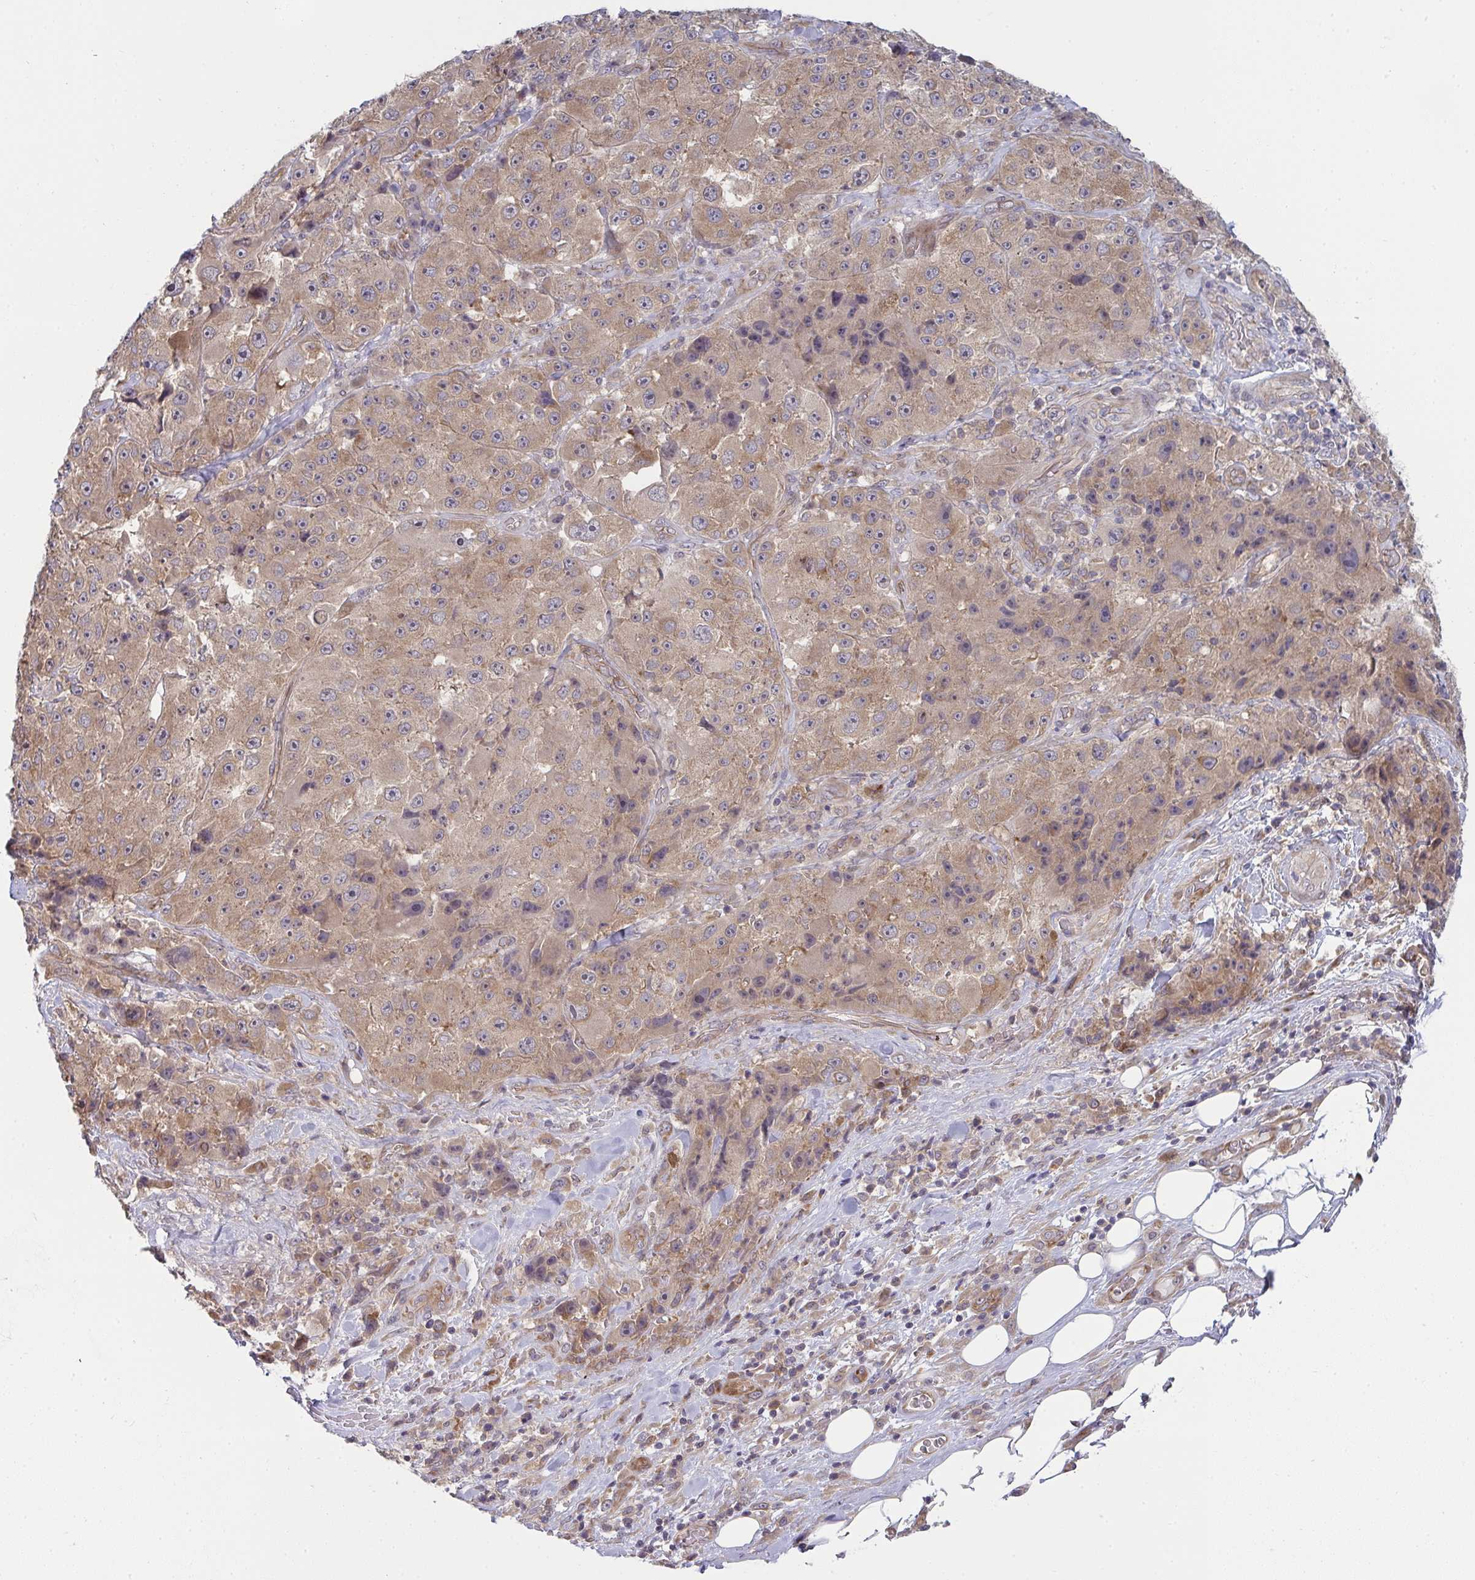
{"staining": {"intensity": "moderate", "quantity": ">75%", "location": "cytoplasmic/membranous"}, "tissue": "melanoma", "cell_type": "Tumor cells", "image_type": "cancer", "snomed": [{"axis": "morphology", "description": "Malignant melanoma, Metastatic site"}, {"axis": "topography", "description": "Lymph node"}], "caption": "Brown immunohistochemical staining in malignant melanoma (metastatic site) reveals moderate cytoplasmic/membranous expression in about >75% of tumor cells. (IHC, brightfield microscopy, high magnification).", "gene": "CASP9", "patient": {"sex": "male", "age": 62}}